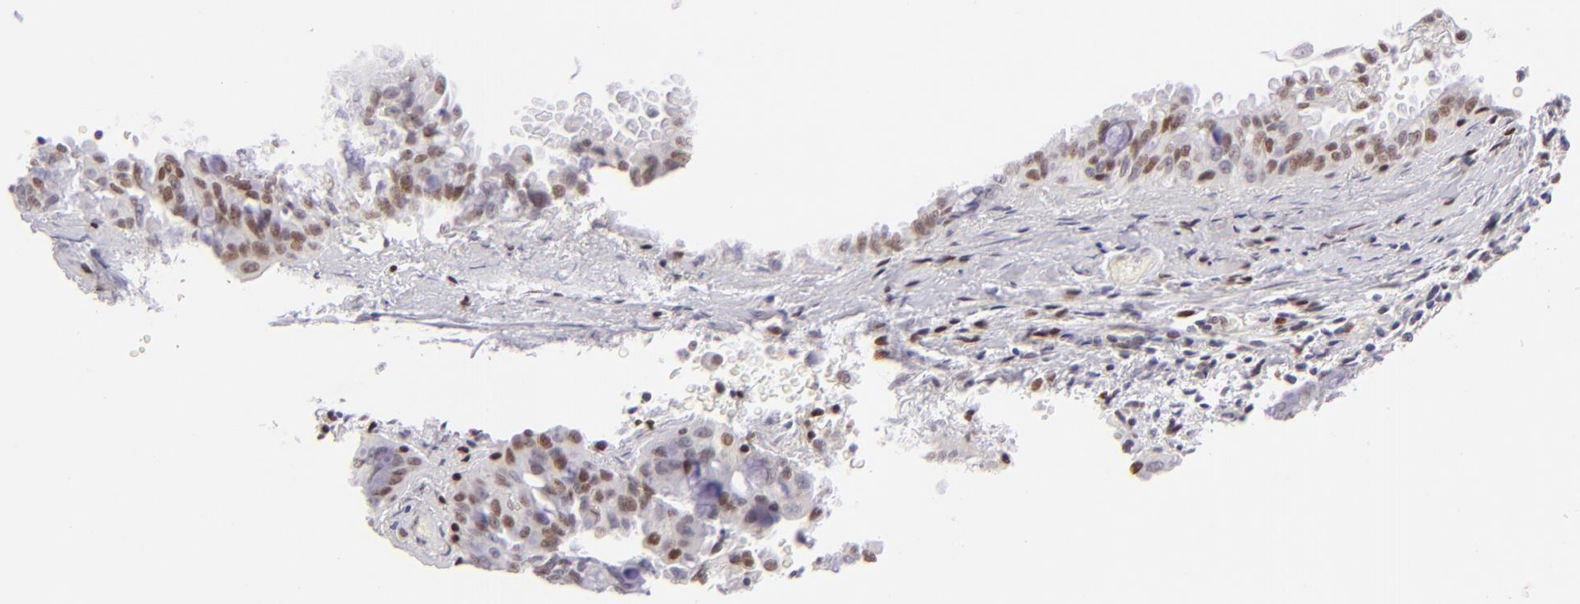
{"staining": {"intensity": "weak", "quantity": "25%-75%", "location": "nuclear"}, "tissue": "lung cancer", "cell_type": "Tumor cells", "image_type": "cancer", "snomed": [{"axis": "morphology", "description": "Adenocarcinoma, NOS"}, {"axis": "topography", "description": "Lung"}], "caption": "High-magnification brightfield microscopy of lung cancer stained with DAB (brown) and counterstained with hematoxylin (blue). tumor cells exhibit weak nuclear positivity is present in about25%-75% of cells.", "gene": "POU2F1", "patient": {"sex": "female", "age": 44}}